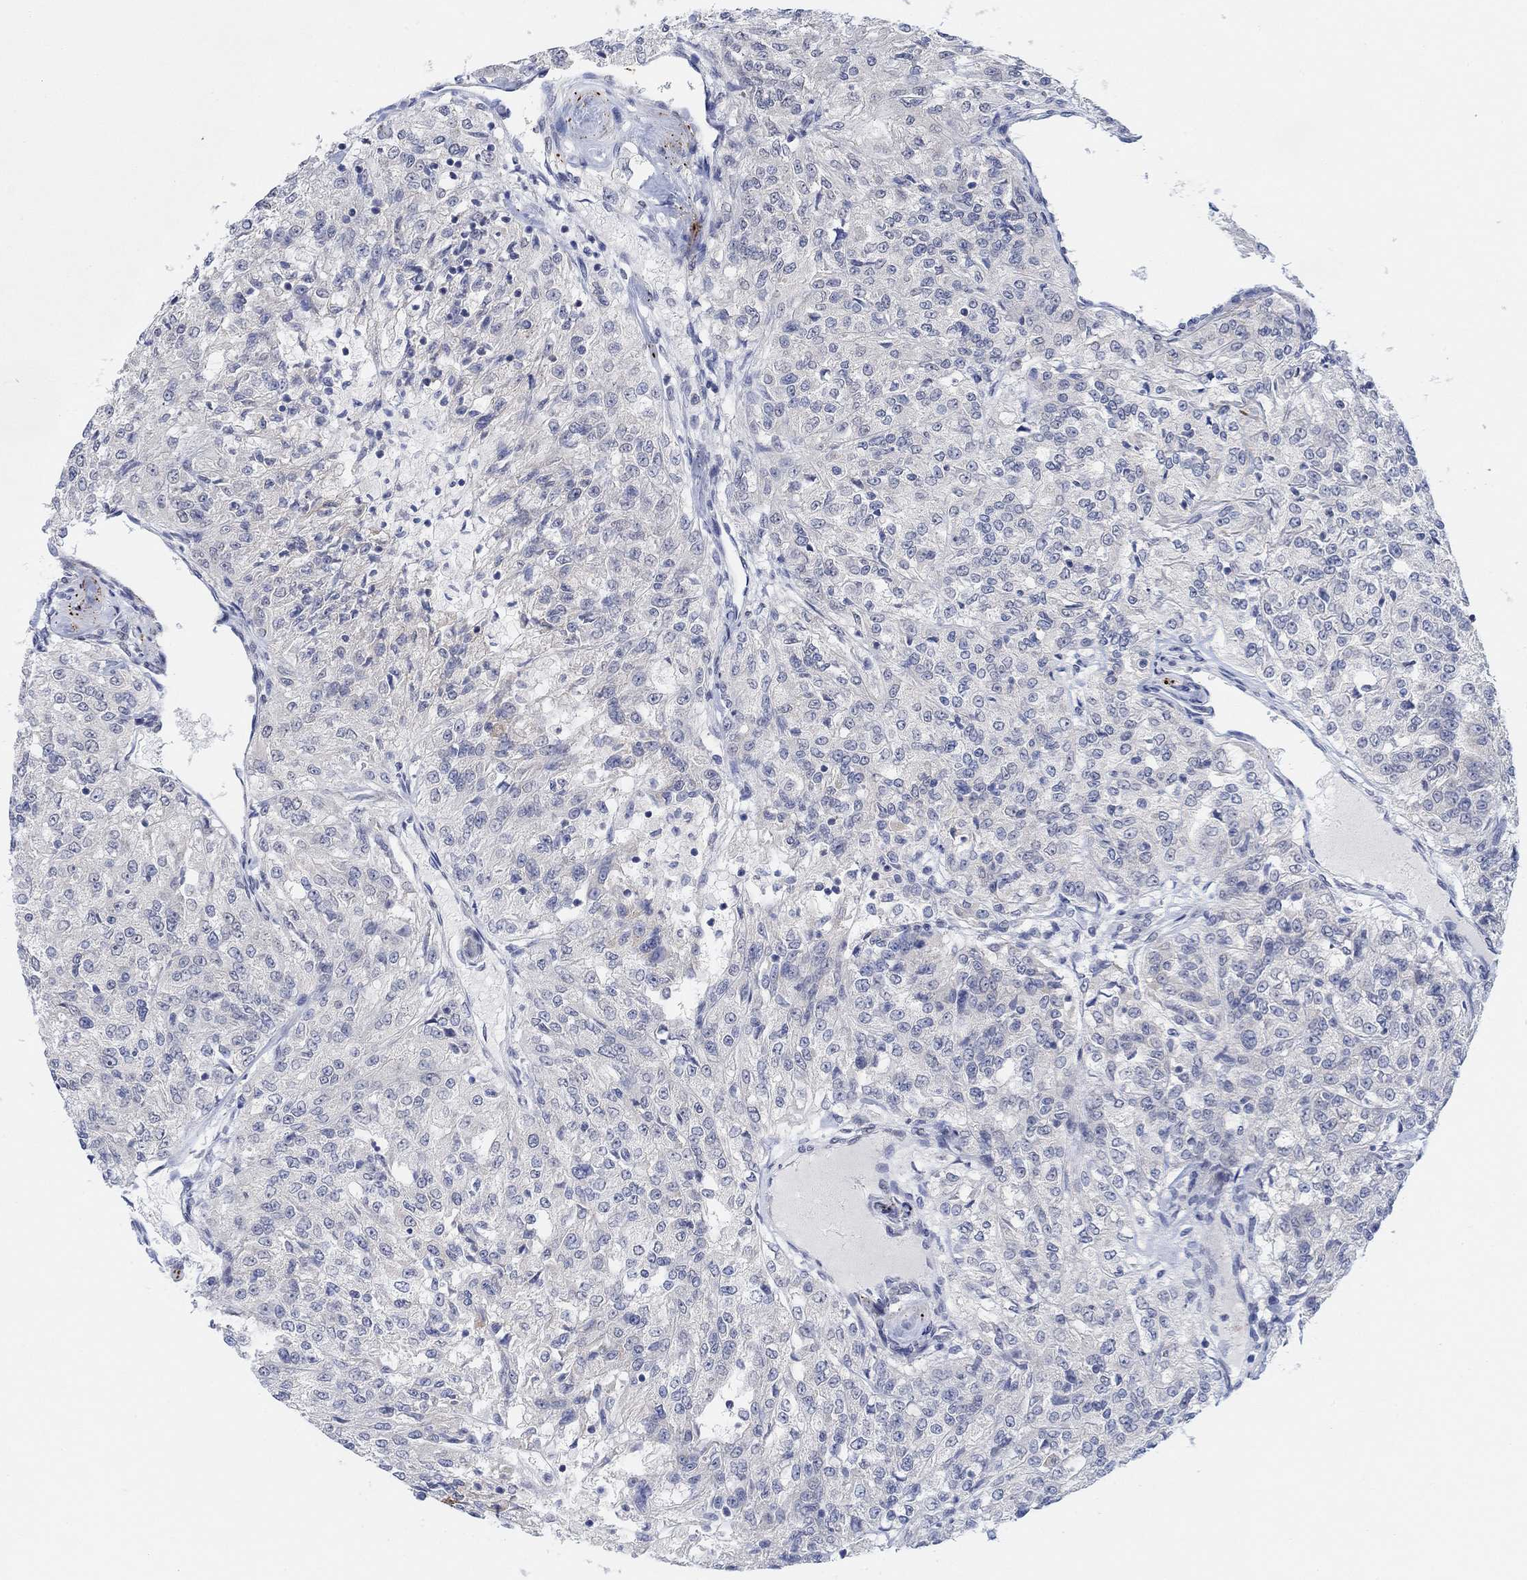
{"staining": {"intensity": "negative", "quantity": "none", "location": "none"}, "tissue": "renal cancer", "cell_type": "Tumor cells", "image_type": "cancer", "snomed": [{"axis": "morphology", "description": "Adenocarcinoma, NOS"}, {"axis": "topography", "description": "Kidney"}], "caption": "A photomicrograph of renal cancer stained for a protein shows no brown staining in tumor cells.", "gene": "RIMS1", "patient": {"sex": "female", "age": 63}}